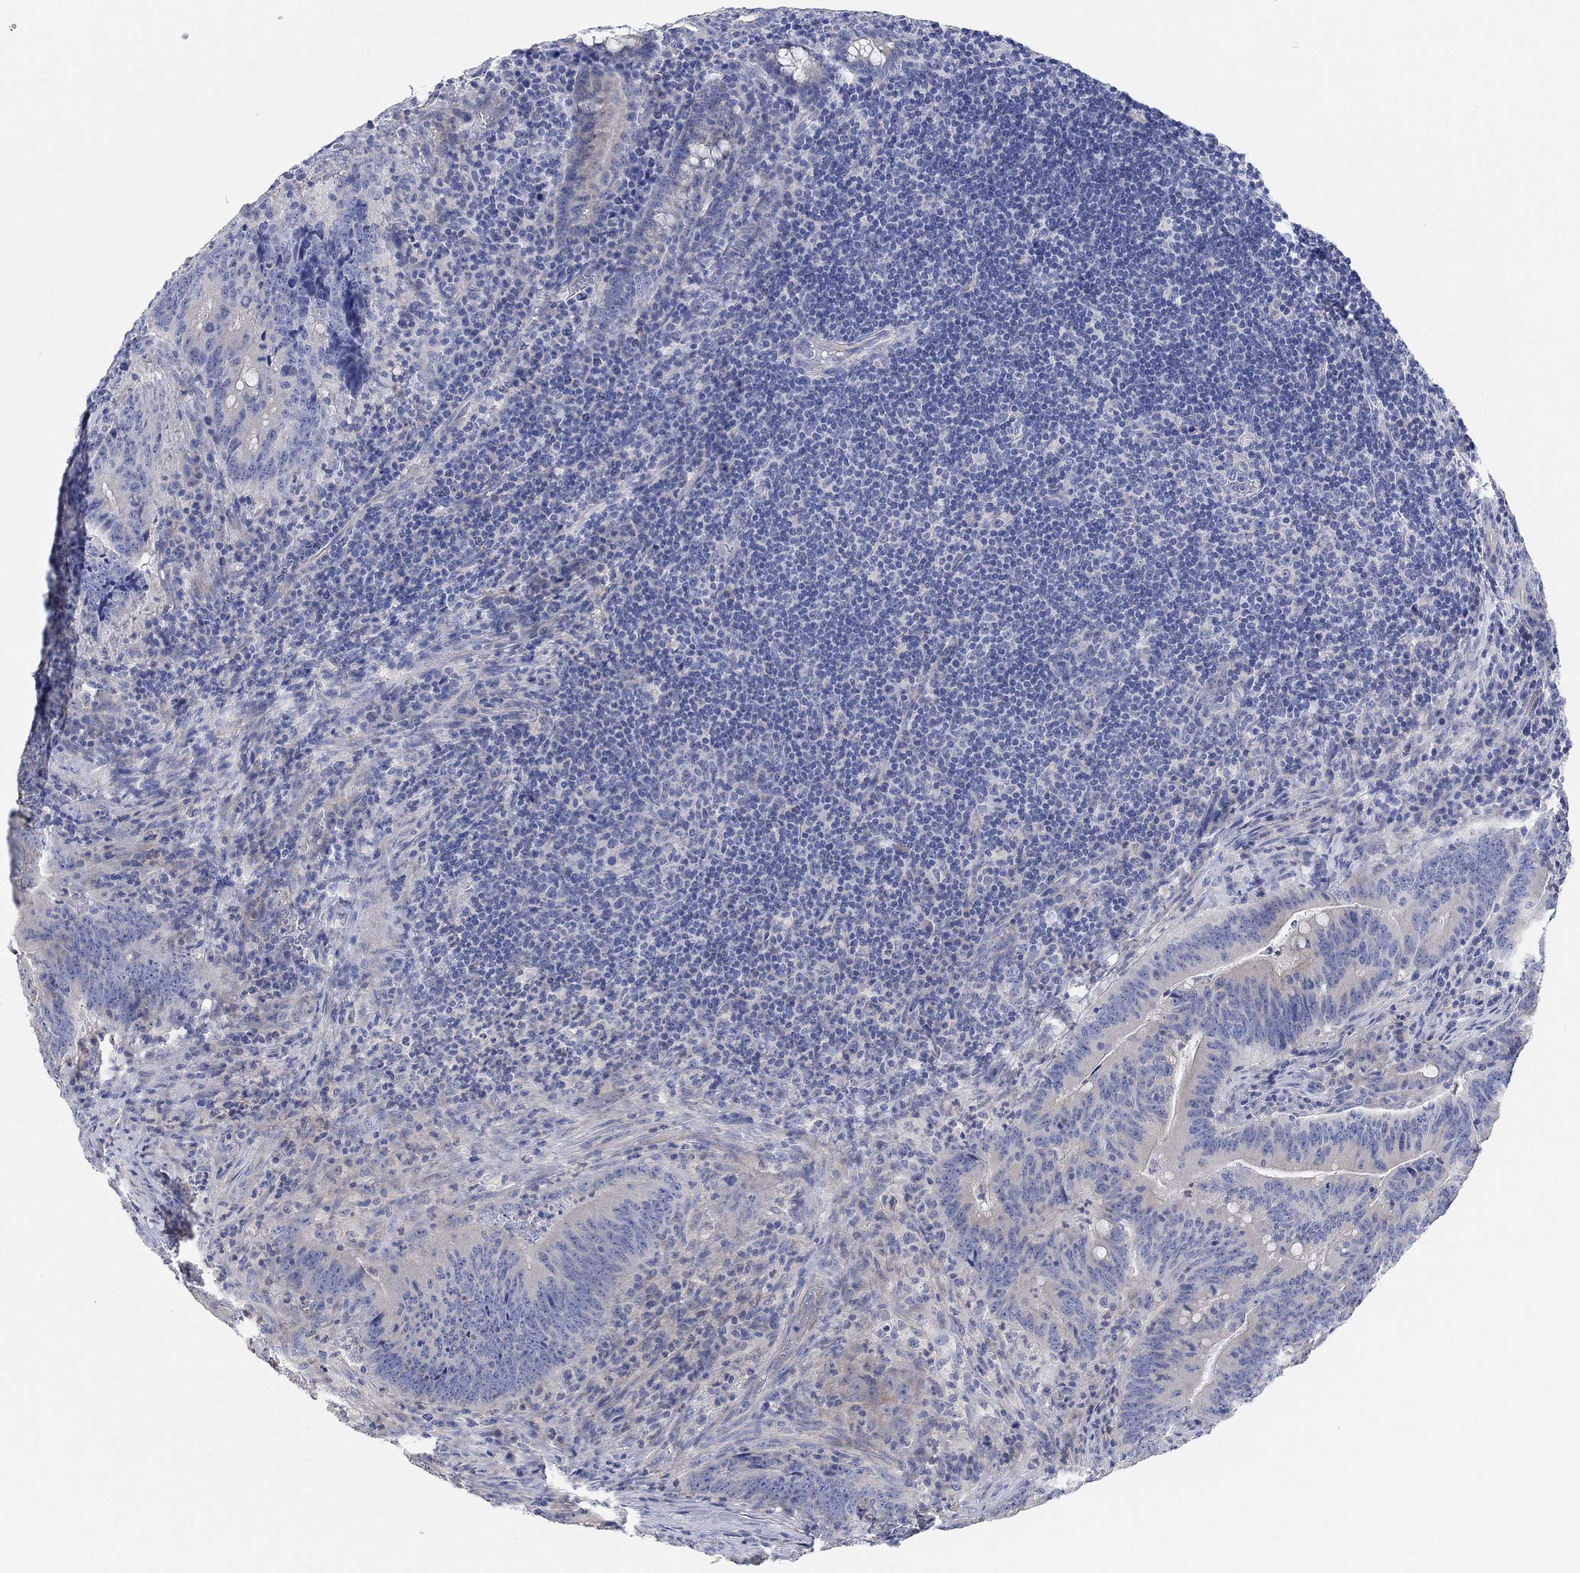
{"staining": {"intensity": "negative", "quantity": "none", "location": "none"}, "tissue": "colorectal cancer", "cell_type": "Tumor cells", "image_type": "cancer", "snomed": [{"axis": "morphology", "description": "Adenocarcinoma, NOS"}, {"axis": "topography", "description": "Colon"}], "caption": "Human colorectal adenocarcinoma stained for a protein using IHC shows no positivity in tumor cells.", "gene": "NLRP14", "patient": {"sex": "female", "age": 87}}